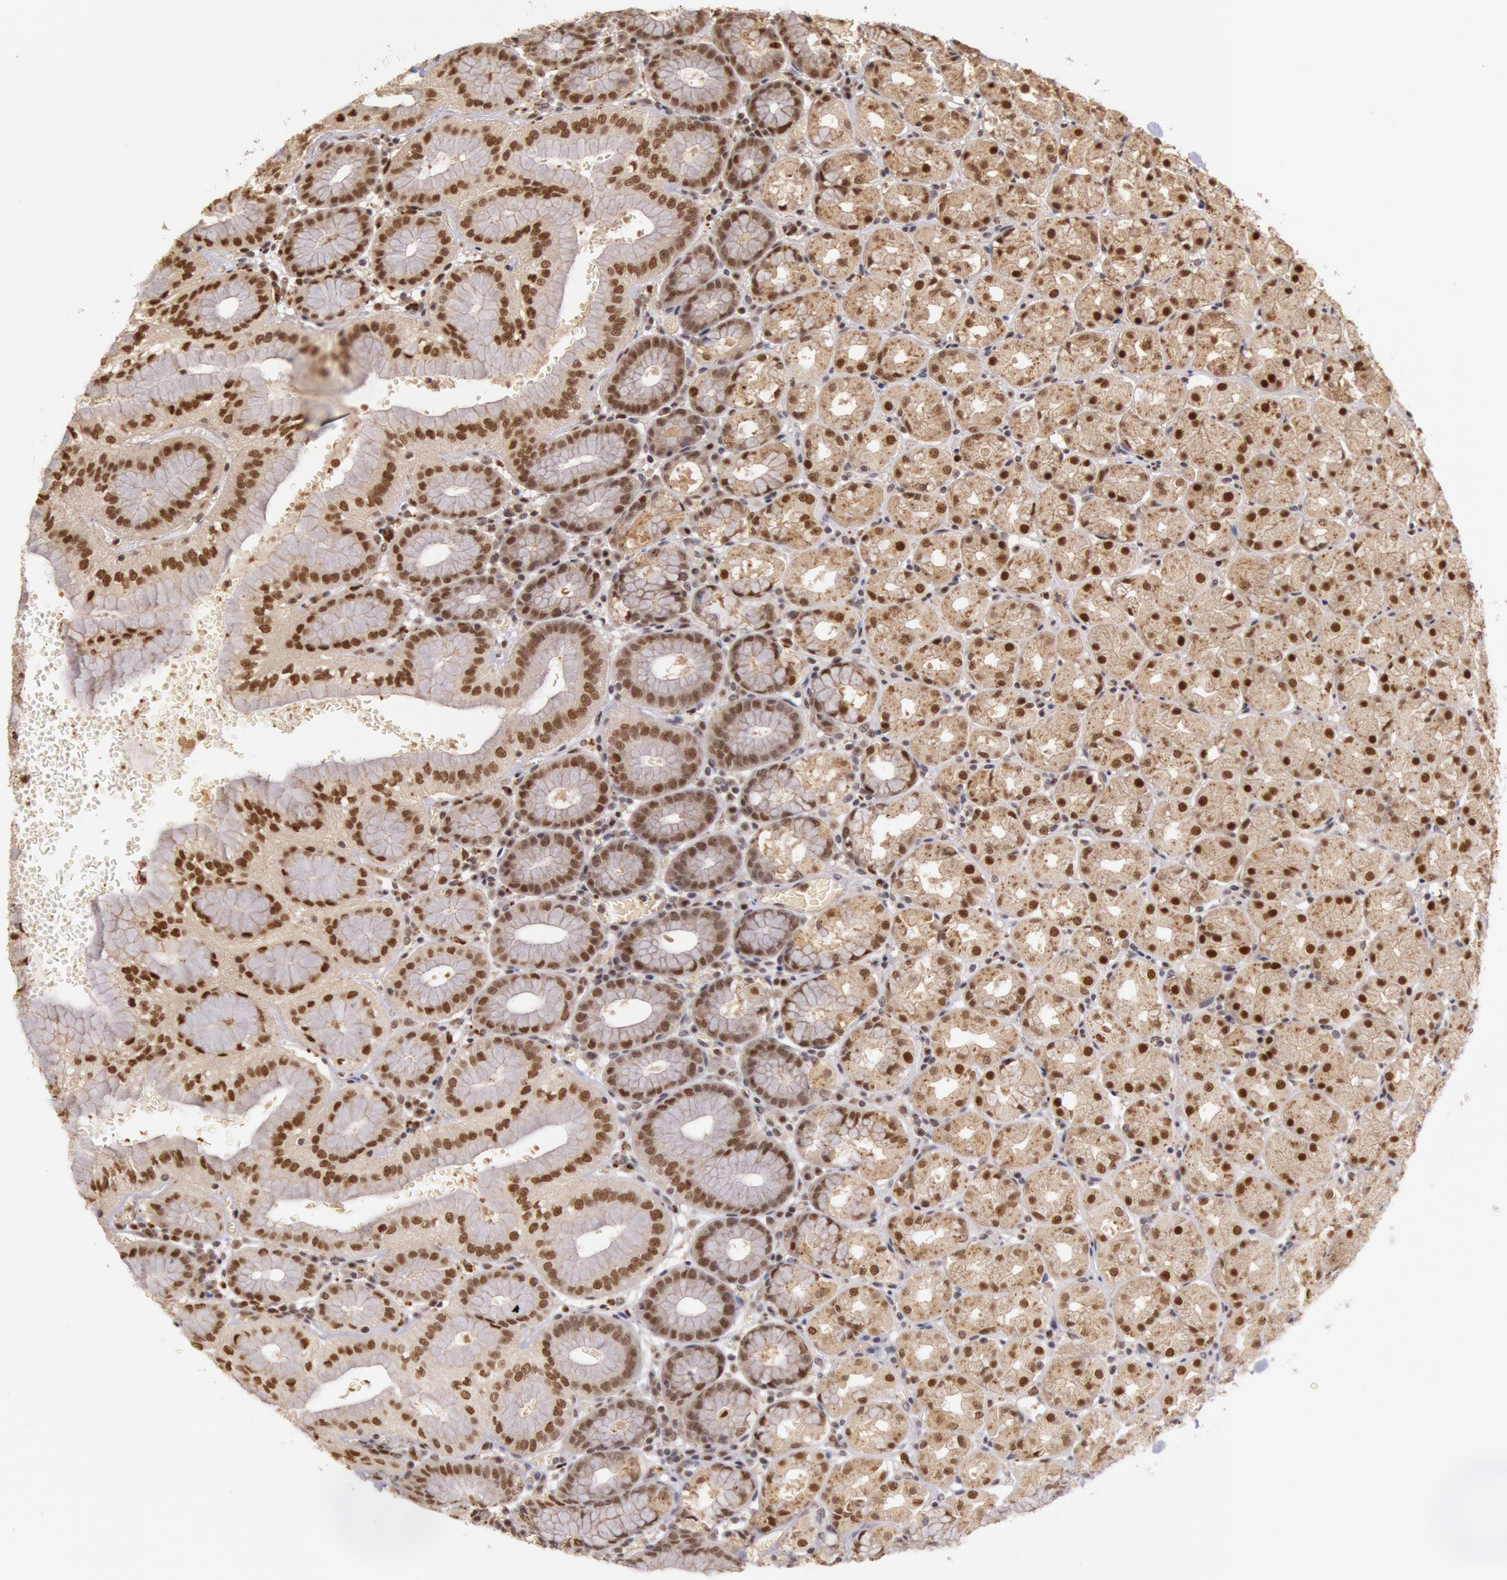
{"staining": {"intensity": "moderate", "quantity": ">75%", "location": "nuclear"}, "tissue": "stomach", "cell_type": "Glandular cells", "image_type": "normal", "snomed": [{"axis": "morphology", "description": "Normal tissue, NOS"}, {"axis": "topography", "description": "Stomach, upper"}, {"axis": "topography", "description": "Stomach"}], "caption": "Immunohistochemistry photomicrograph of normal stomach stained for a protein (brown), which exhibits medium levels of moderate nuclear staining in about >75% of glandular cells.", "gene": "LIG4", "patient": {"sex": "male", "age": 76}}